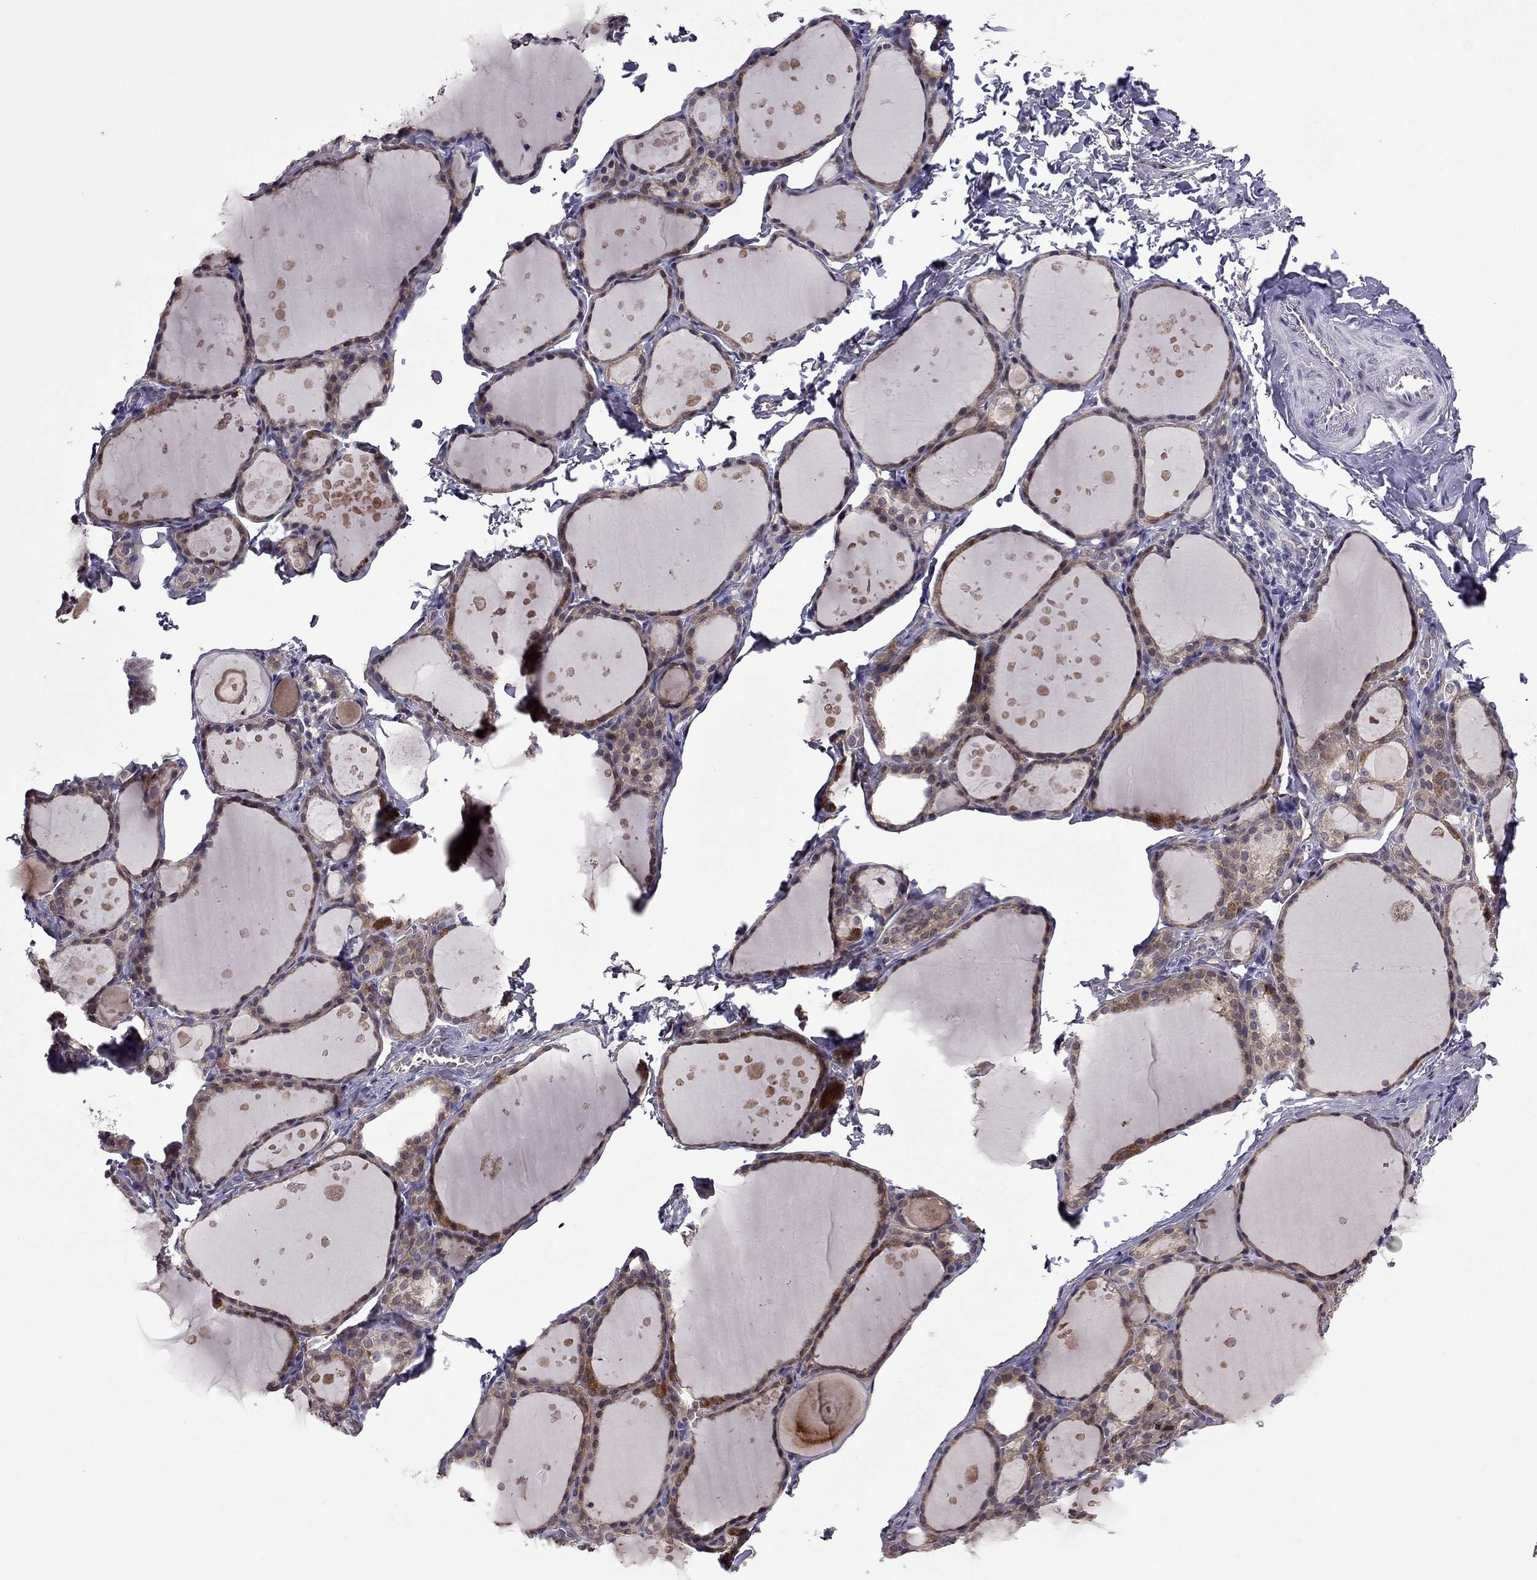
{"staining": {"intensity": "weak", "quantity": ">75%", "location": "cytoplasmic/membranous"}, "tissue": "thyroid gland", "cell_type": "Glandular cells", "image_type": "normal", "snomed": [{"axis": "morphology", "description": "Normal tissue, NOS"}, {"axis": "topography", "description": "Thyroid gland"}], "caption": "A photomicrograph of thyroid gland stained for a protein exhibits weak cytoplasmic/membranous brown staining in glandular cells. (Brightfield microscopy of DAB IHC at high magnification).", "gene": "CDK5", "patient": {"sex": "male", "age": 68}}